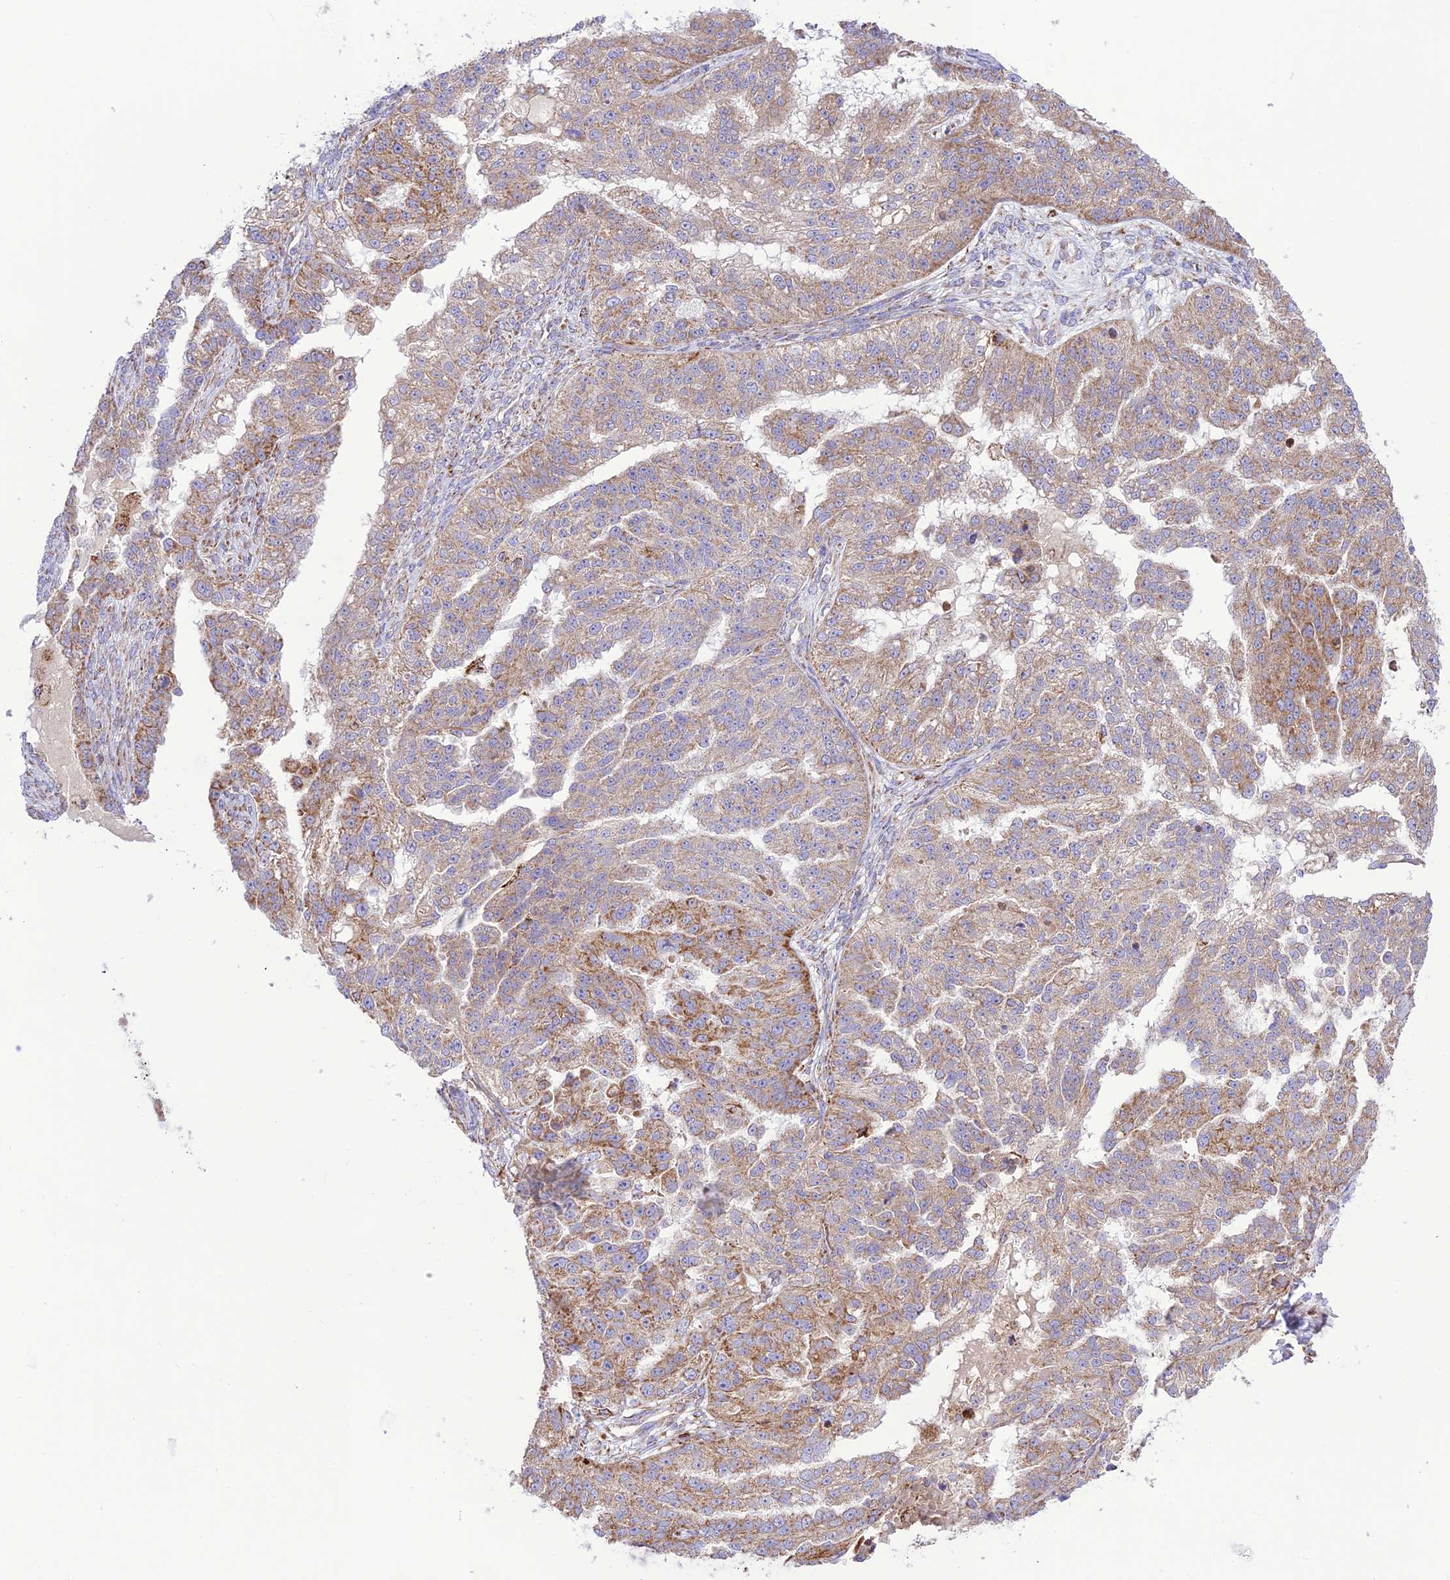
{"staining": {"intensity": "moderate", "quantity": "25%-75%", "location": "cytoplasmic/membranous"}, "tissue": "ovarian cancer", "cell_type": "Tumor cells", "image_type": "cancer", "snomed": [{"axis": "morphology", "description": "Cystadenocarcinoma, serous, NOS"}, {"axis": "topography", "description": "Ovary"}], "caption": "Immunohistochemistry (IHC) micrograph of neoplastic tissue: human ovarian cancer stained using immunohistochemistry reveals medium levels of moderate protein expression localized specifically in the cytoplasmic/membranous of tumor cells, appearing as a cytoplasmic/membranous brown color.", "gene": "UAP1L1", "patient": {"sex": "female", "age": 58}}